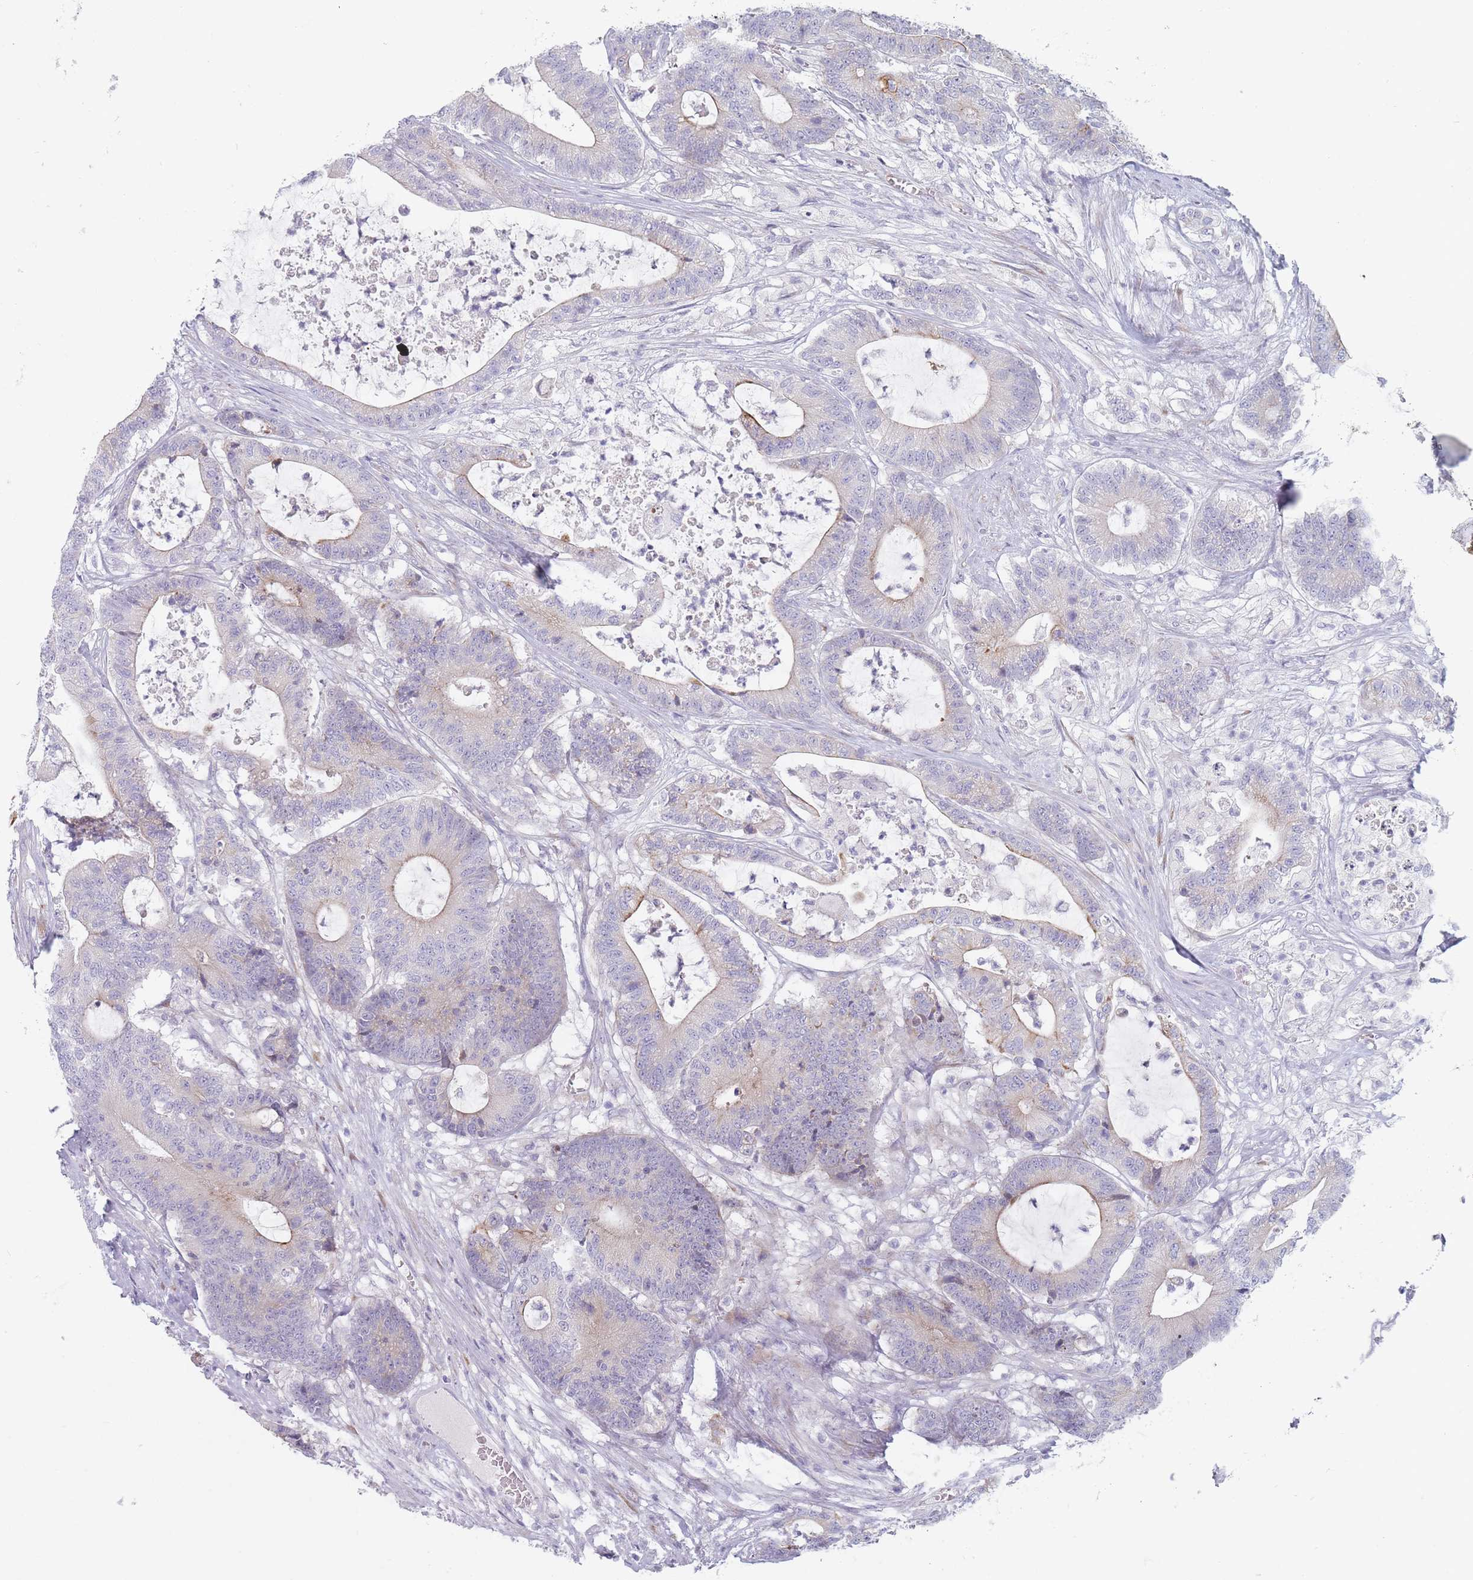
{"staining": {"intensity": "weak", "quantity": "<25%", "location": "cytoplasmic/membranous"}, "tissue": "colorectal cancer", "cell_type": "Tumor cells", "image_type": "cancer", "snomed": [{"axis": "morphology", "description": "Adenocarcinoma, NOS"}, {"axis": "topography", "description": "Colon"}], "caption": "There is no significant expression in tumor cells of colorectal cancer (adenocarcinoma). (DAB (3,3'-diaminobenzidine) immunohistochemistry (IHC) visualized using brightfield microscopy, high magnification).", "gene": "SPATS1", "patient": {"sex": "female", "age": 84}}